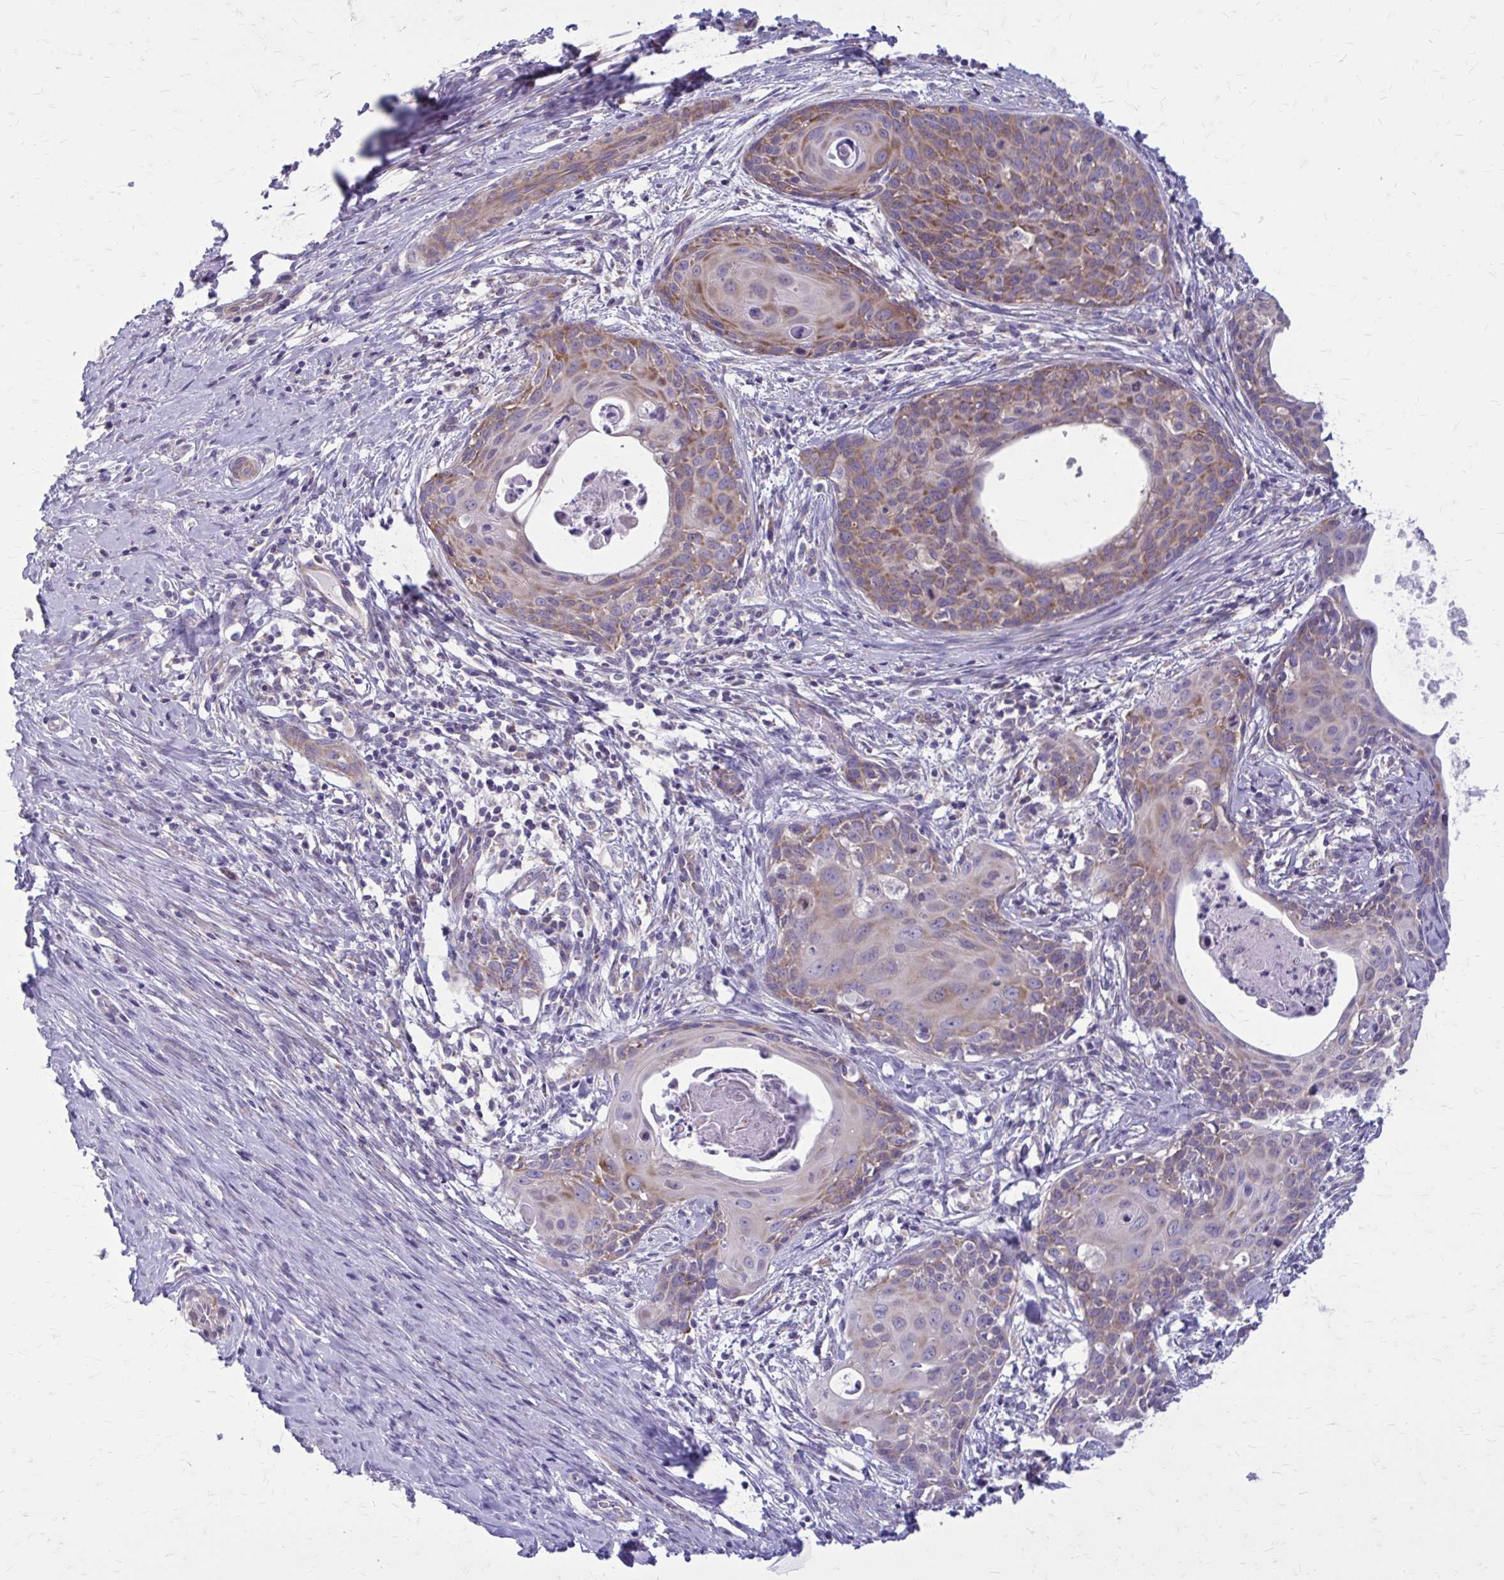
{"staining": {"intensity": "moderate", "quantity": "<25%", "location": "cytoplasmic/membranous"}, "tissue": "cervical cancer", "cell_type": "Tumor cells", "image_type": "cancer", "snomed": [{"axis": "morphology", "description": "Squamous cell carcinoma, NOS"}, {"axis": "morphology", "description": "Adenocarcinoma, NOS"}, {"axis": "topography", "description": "Cervix"}], "caption": "Immunohistochemistry (DAB) staining of human cervical cancer (adenocarcinoma) displays moderate cytoplasmic/membranous protein expression in approximately <25% of tumor cells. The protein is shown in brown color, while the nuclei are stained blue.", "gene": "GIGYF2", "patient": {"sex": "female", "age": 52}}